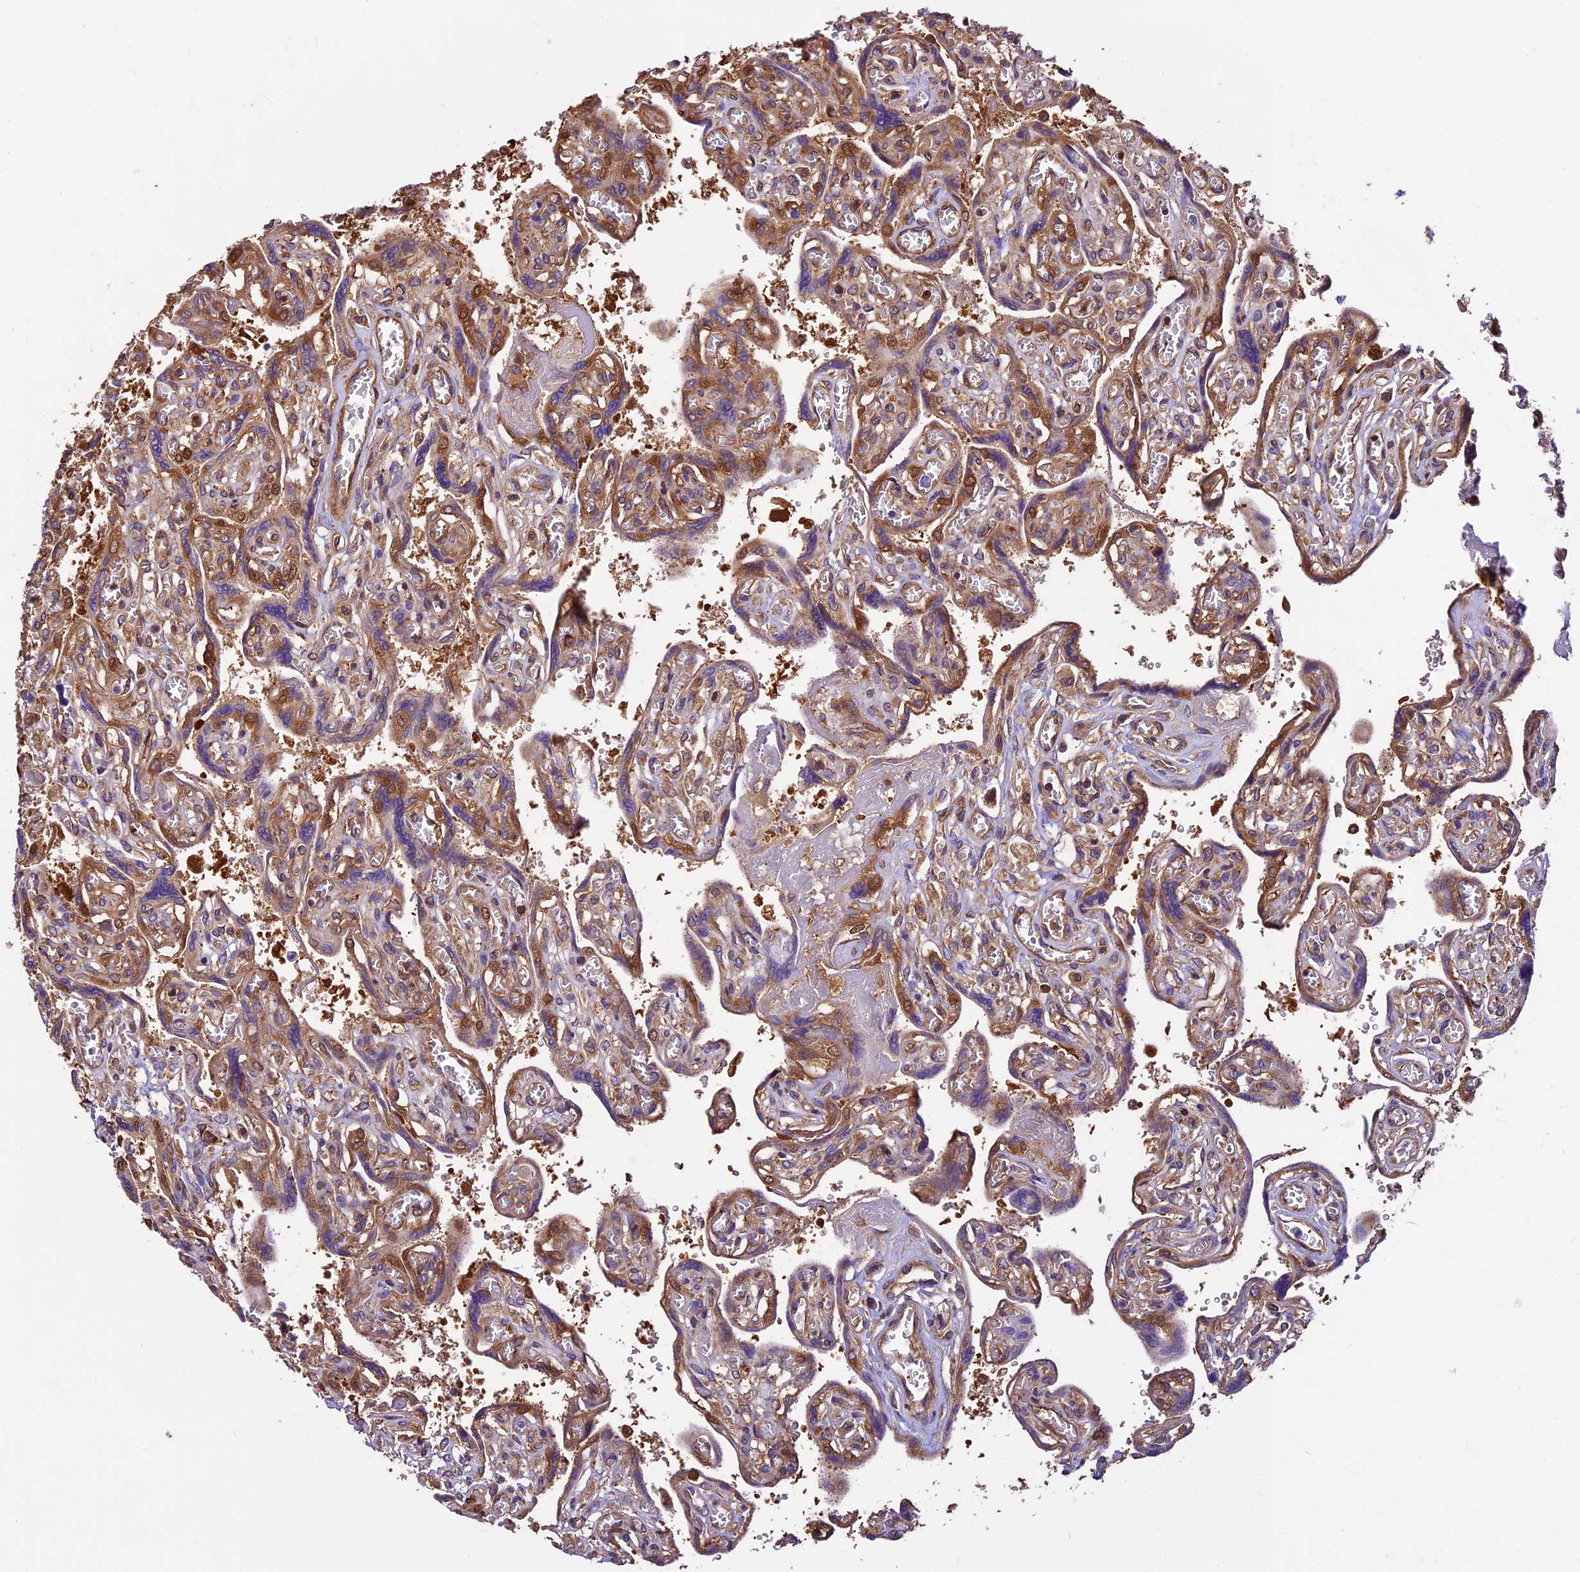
{"staining": {"intensity": "moderate", "quantity": ">75%", "location": "cytoplasmic/membranous"}, "tissue": "placenta", "cell_type": "Trophoblastic cells", "image_type": "normal", "snomed": [{"axis": "morphology", "description": "Normal tissue, NOS"}, {"axis": "topography", "description": "Placenta"}], "caption": "This micrograph shows IHC staining of benign human placenta, with medium moderate cytoplasmic/membranous staining in approximately >75% of trophoblastic cells.", "gene": "KARS1", "patient": {"sex": "female", "age": 39}}